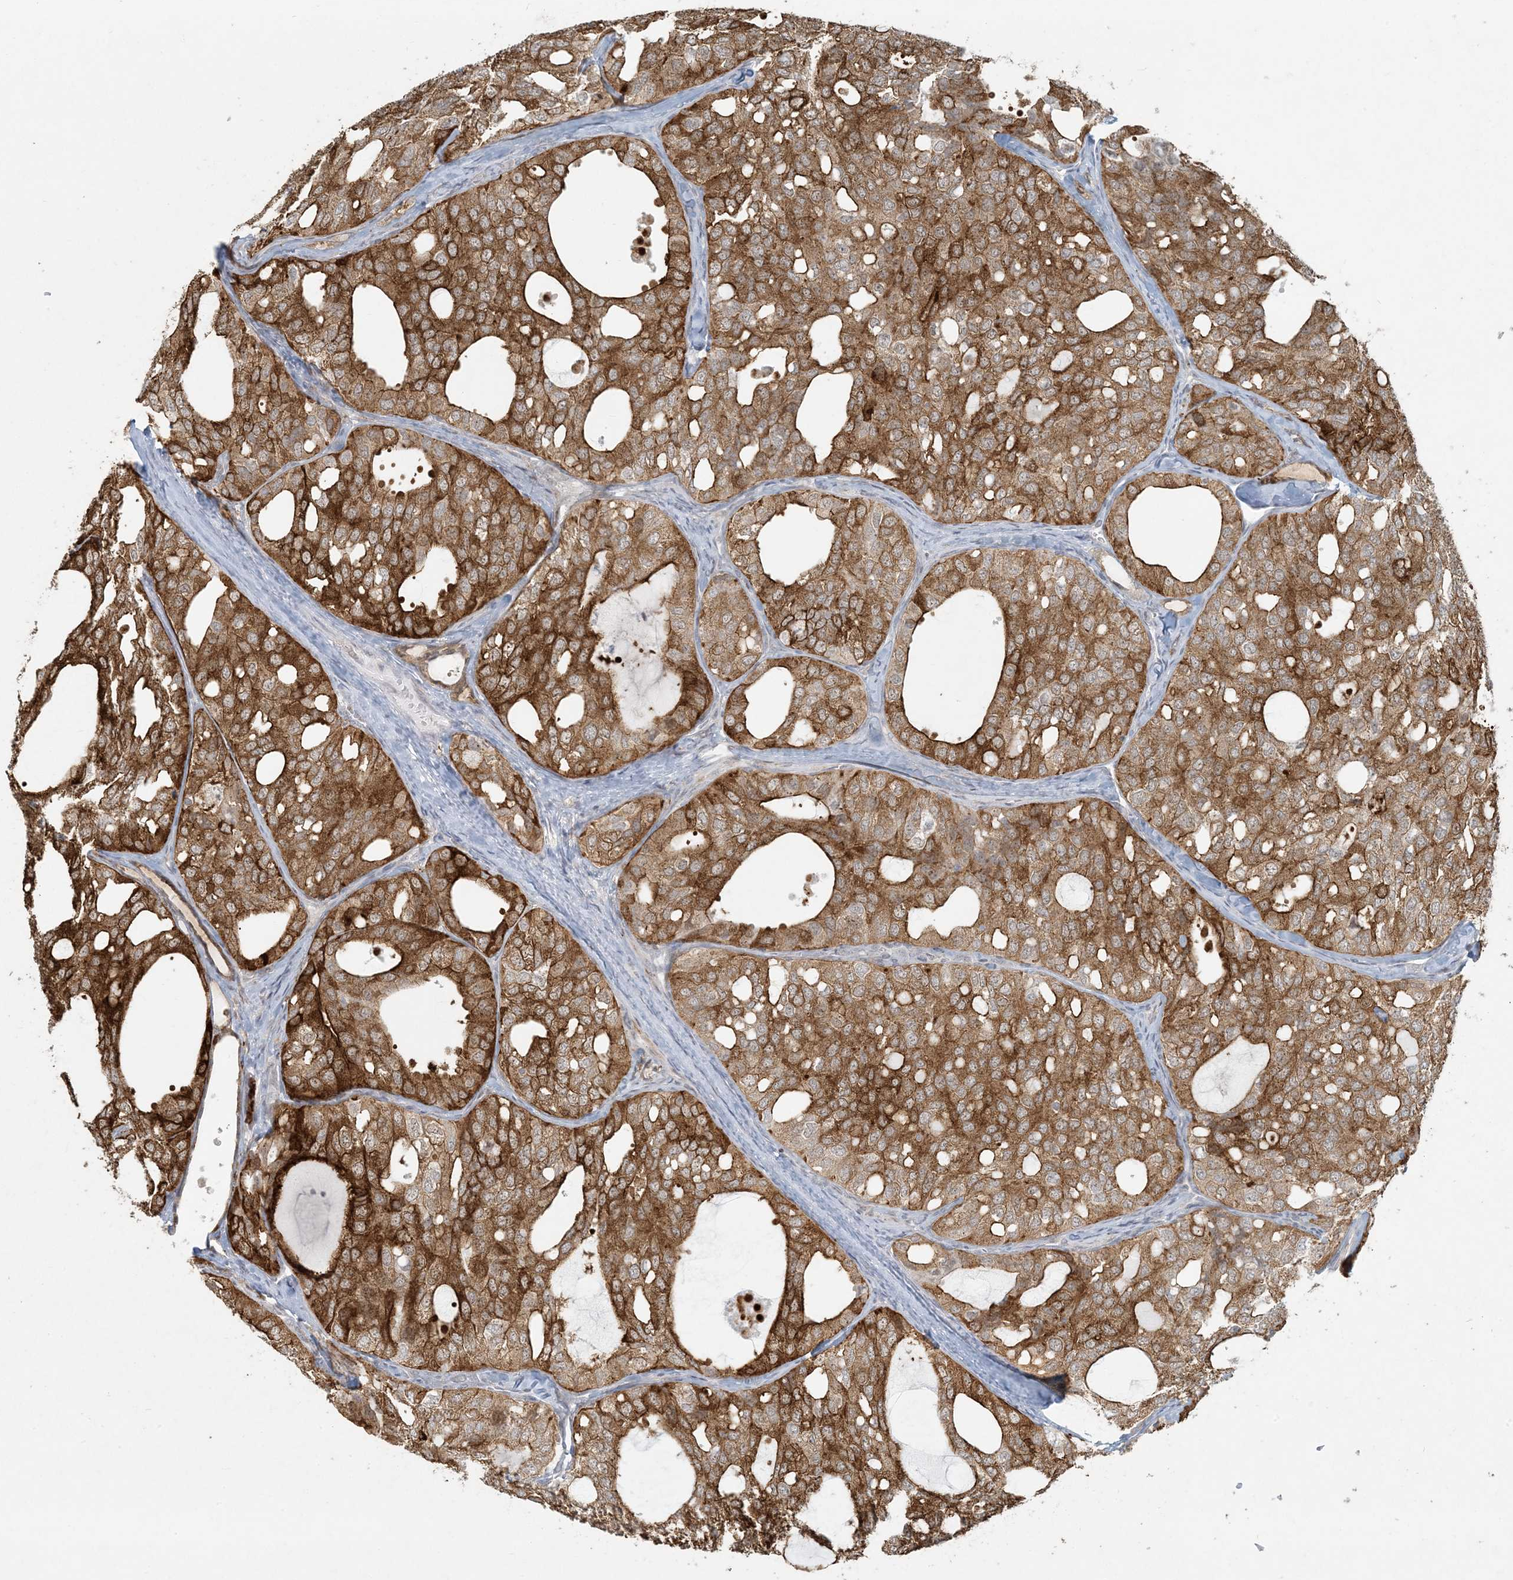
{"staining": {"intensity": "strong", "quantity": ">75%", "location": "cytoplasmic/membranous"}, "tissue": "thyroid cancer", "cell_type": "Tumor cells", "image_type": "cancer", "snomed": [{"axis": "morphology", "description": "Follicular adenoma carcinoma, NOS"}, {"axis": "topography", "description": "Thyroid gland"}], "caption": "This is a micrograph of IHC staining of thyroid cancer, which shows strong staining in the cytoplasmic/membranous of tumor cells.", "gene": "BCORL1", "patient": {"sex": "male", "age": 75}}